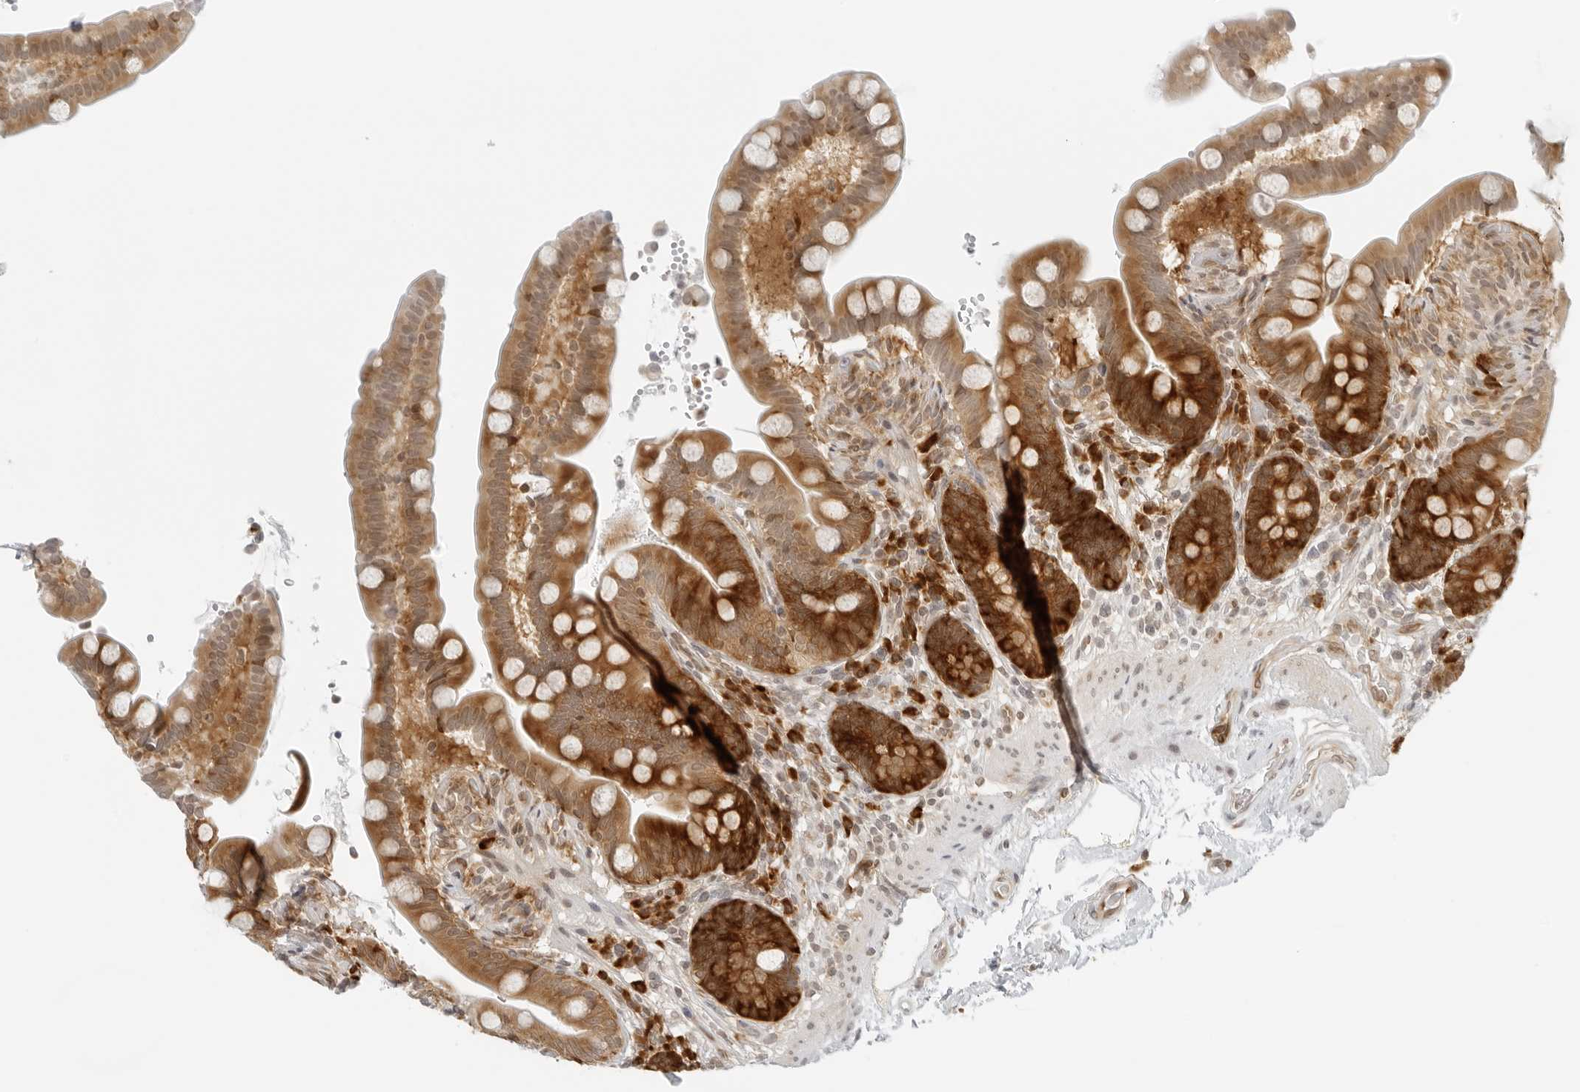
{"staining": {"intensity": "weak", "quantity": ">75%", "location": "cytoplasmic/membranous,nuclear"}, "tissue": "colon", "cell_type": "Endothelial cells", "image_type": "normal", "snomed": [{"axis": "morphology", "description": "Normal tissue, NOS"}, {"axis": "topography", "description": "Smooth muscle"}, {"axis": "topography", "description": "Colon"}], "caption": "Human colon stained with a protein marker reveals weak staining in endothelial cells.", "gene": "EIF4G1", "patient": {"sex": "male", "age": 73}}